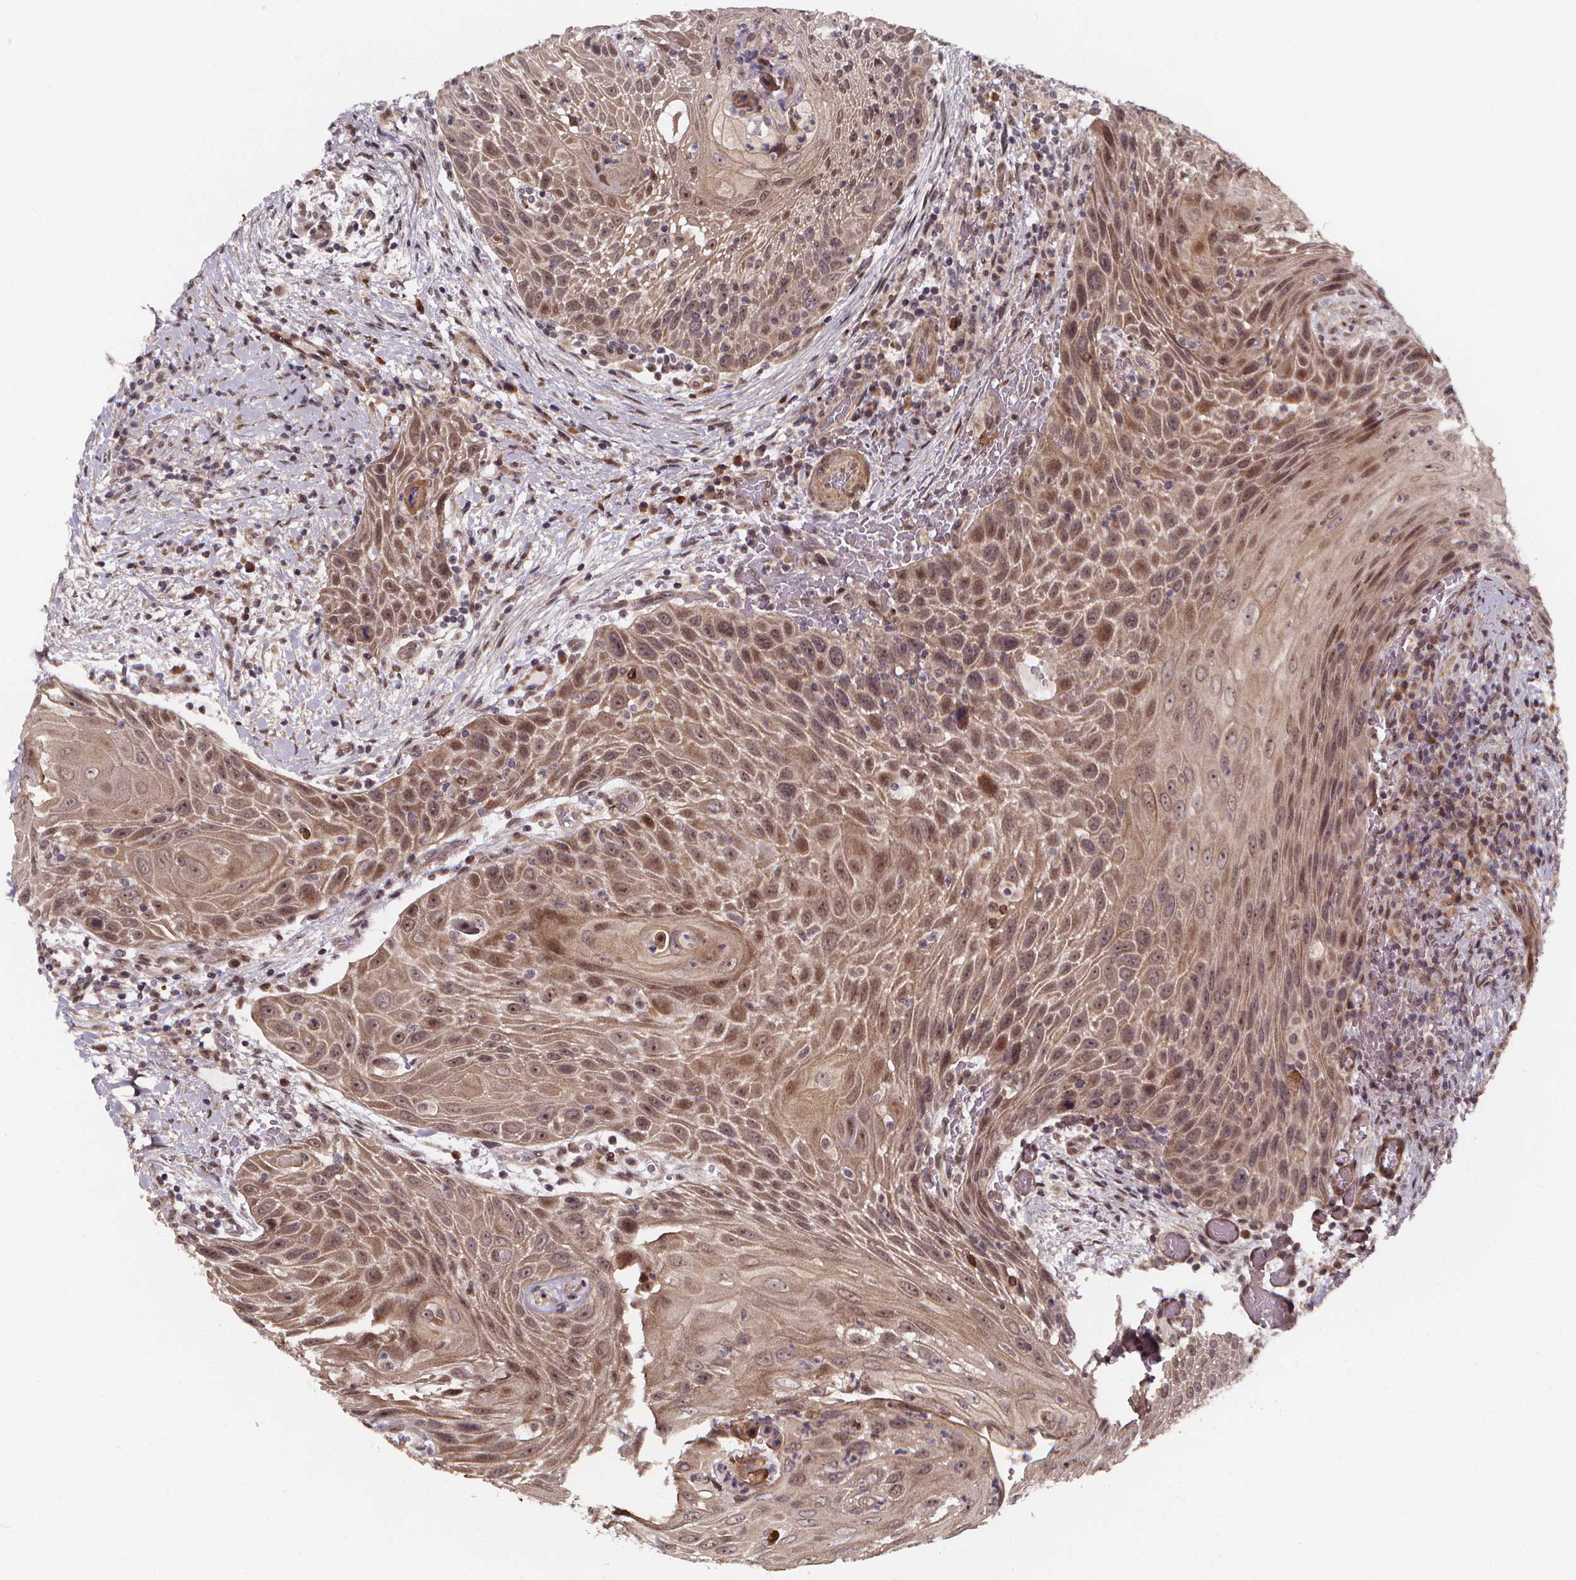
{"staining": {"intensity": "moderate", "quantity": ">75%", "location": "cytoplasmic/membranous,nuclear"}, "tissue": "head and neck cancer", "cell_type": "Tumor cells", "image_type": "cancer", "snomed": [{"axis": "morphology", "description": "Squamous cell carcinoma, NOS"}, {"axis": "topography", "description": "Head-Neck"}], "caption": "The histopathology image reveals a brown stain indicating the presence of a protein in the cytoplasmic/membranous and nuclear of tumor cells in head and neck cancer (squamous cell carcinoma). (DAB (3,3'-diaminobenzidine) IHC with brightfield microscopy, high magnification).", "gene": "DDIT3", "patient": {"sex": "male", "age": 69}}